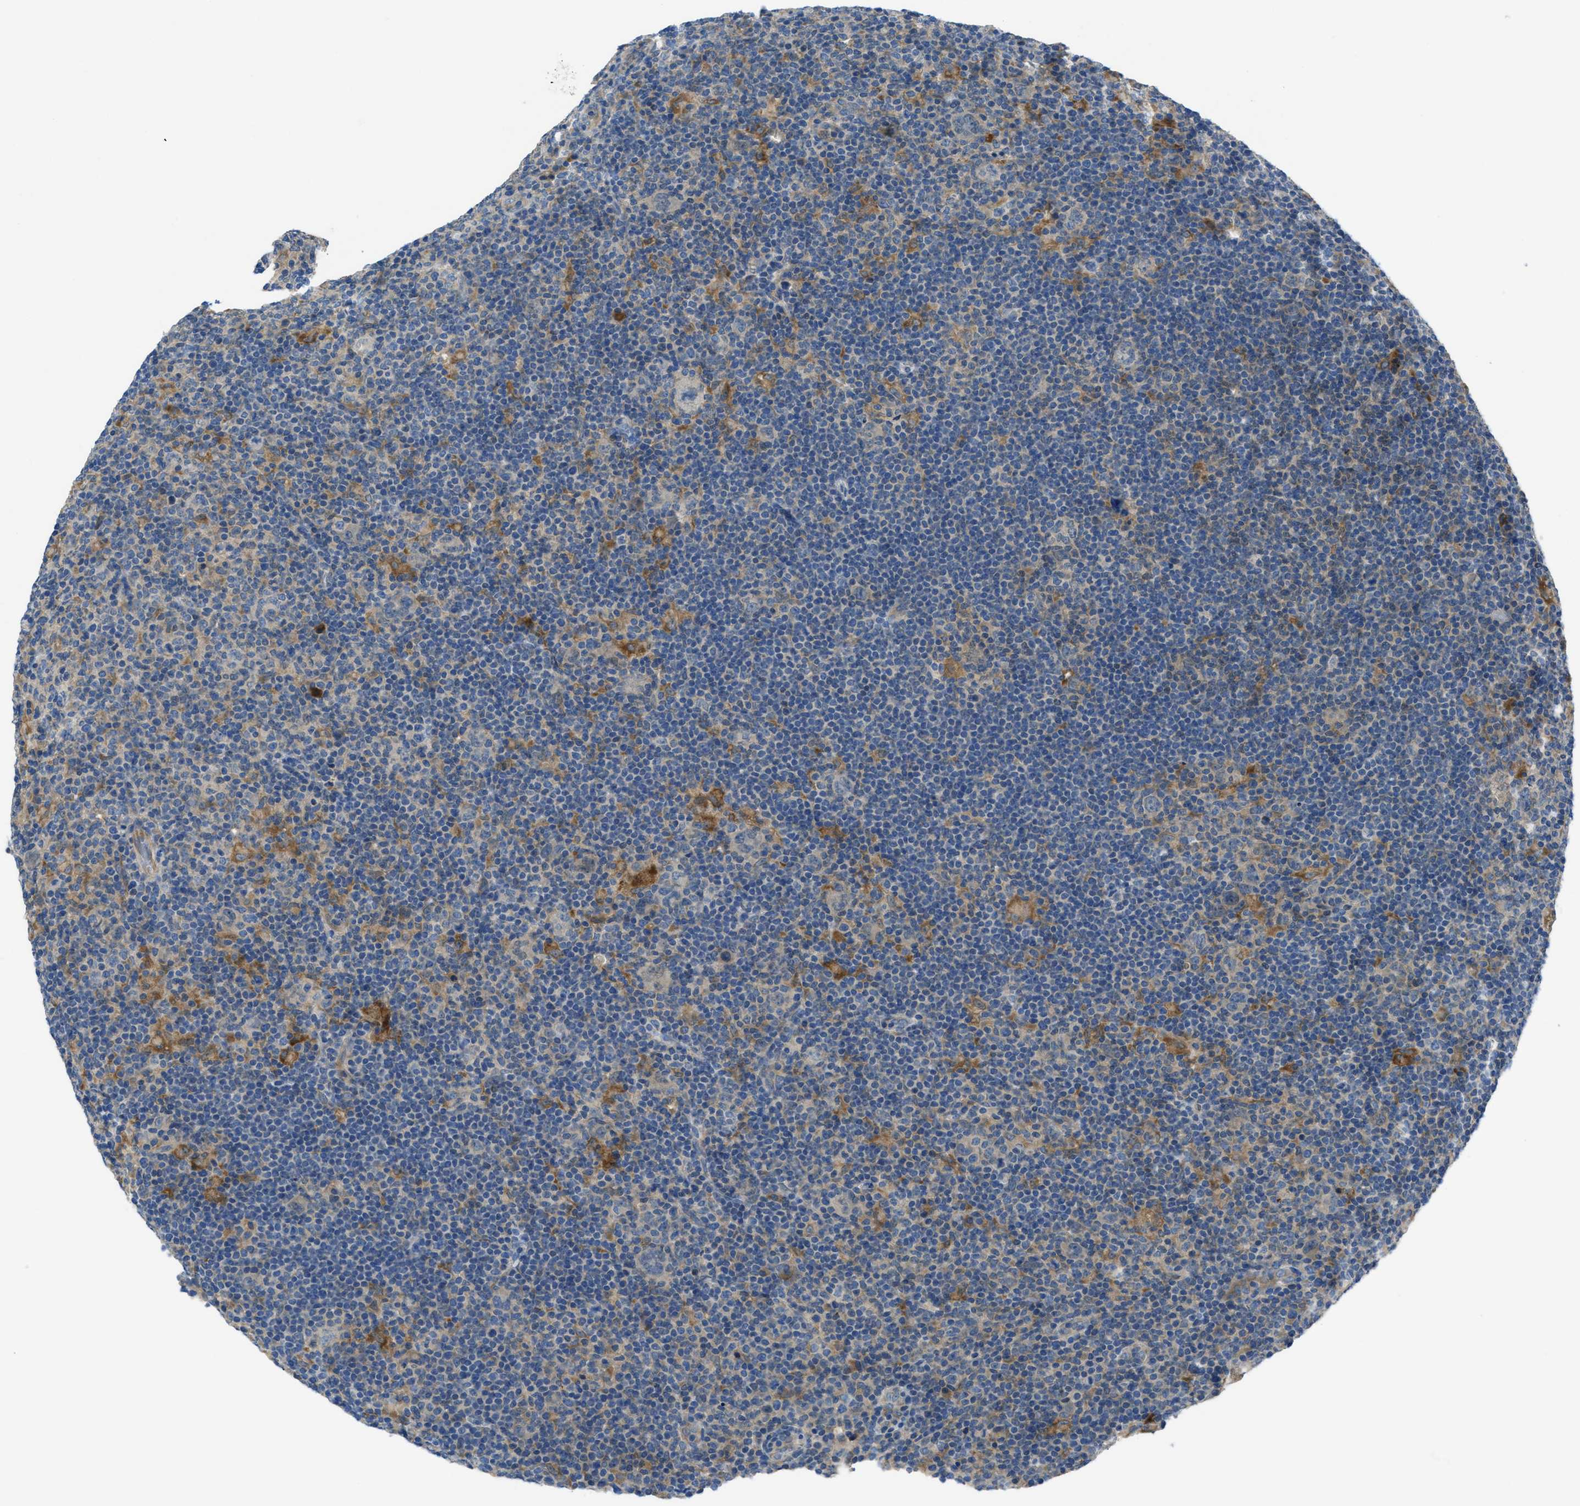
{"staining": {"intensity": "negative", "quantity": "none", "location": "none"}, "tissue": "lymphoma", "cell_type": "Tumor cells", "image_type": "cancer", "snomed": [{"axis": "morphology", "description": "Hodgkin's disease, NOS"}, {"axis": "topography", "description": "Lymph node"}], "caption": "DAB (3,3'-diaminobenzidine) immunohistochemical staining of Hodgkin's disease displays no significant positivity in tumor cells.", "gene": "MAP3K20", "patient": {"sex": "female", "age": 57}}